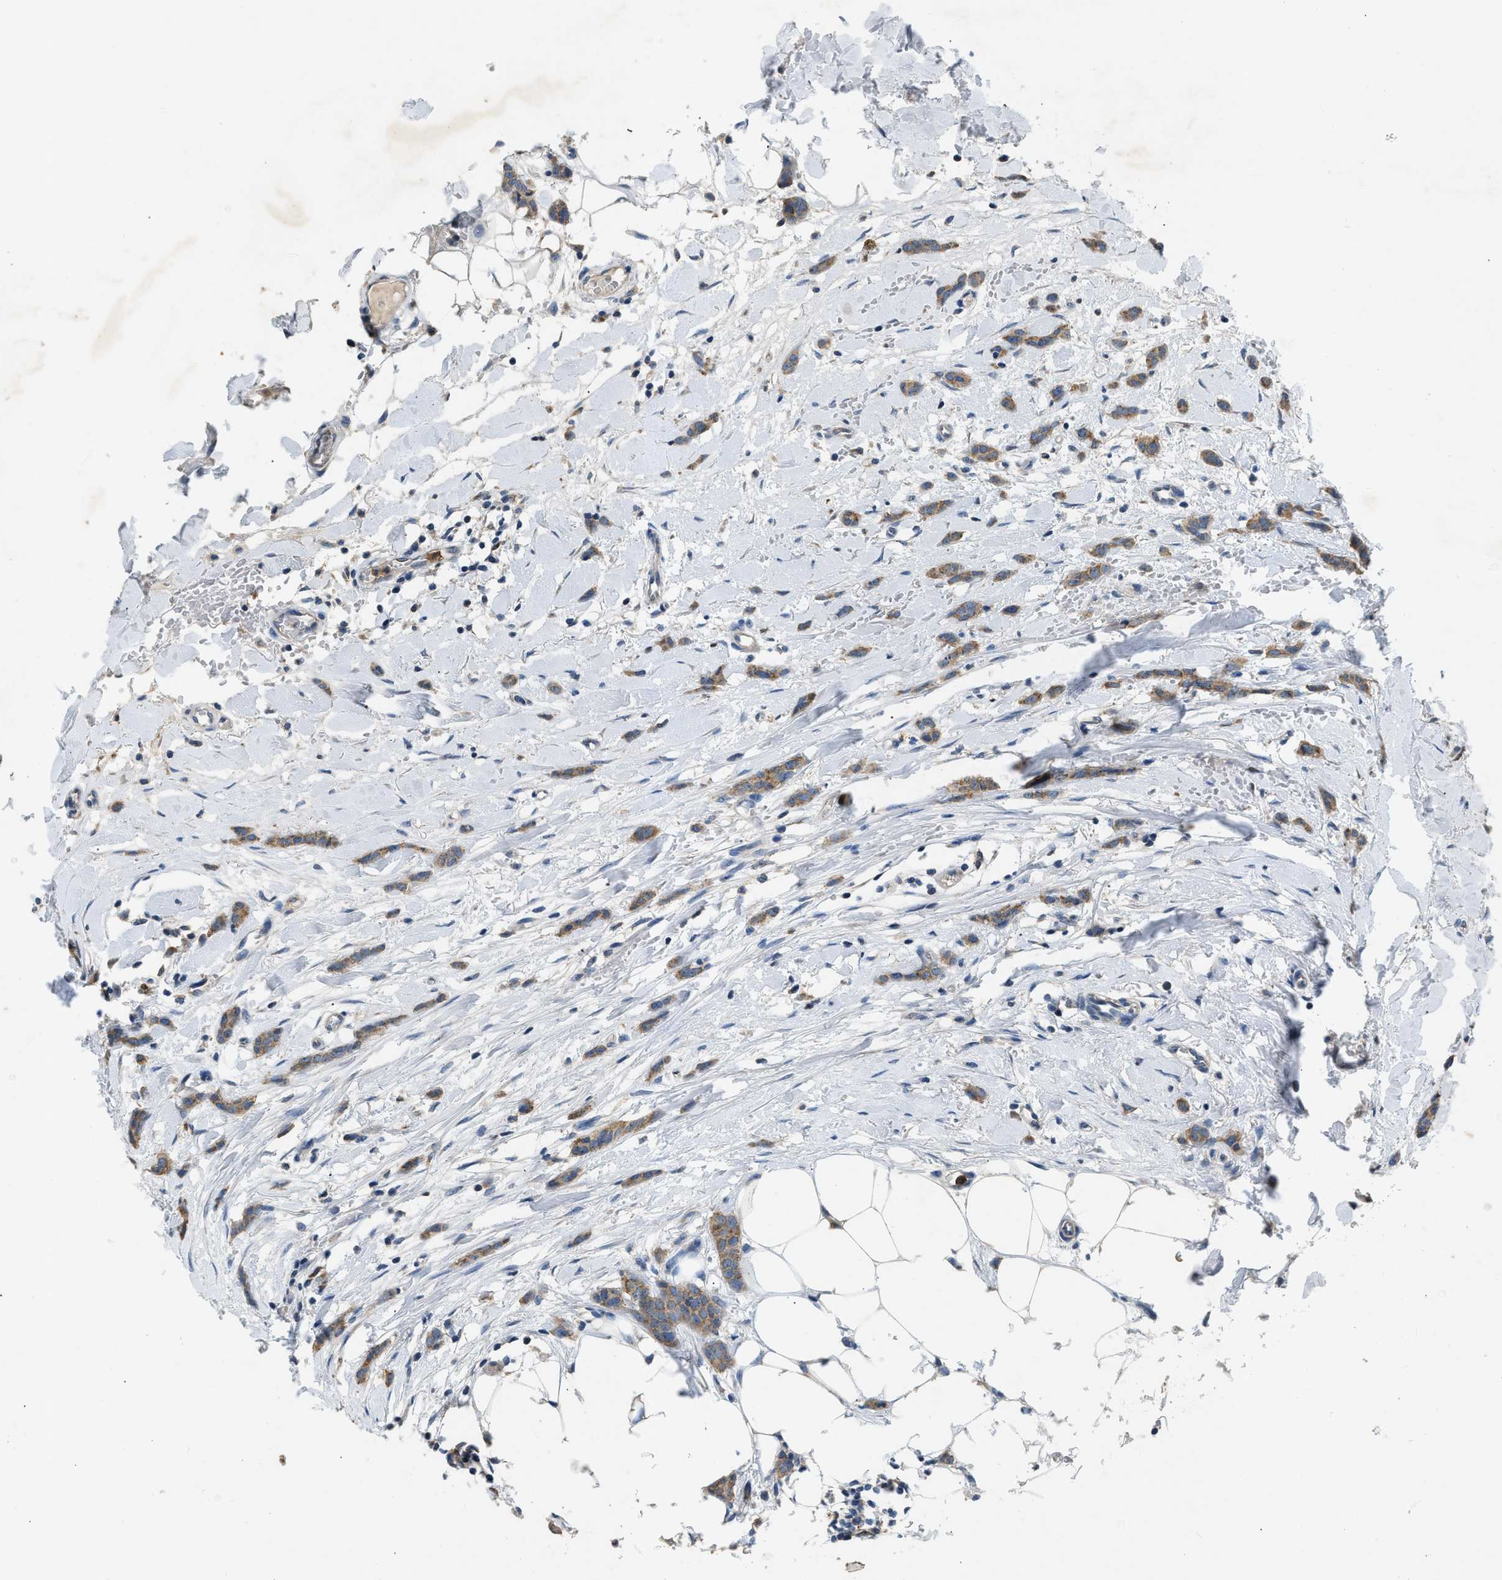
{"staining": {"intensity": "weak", "quantity": ">75%", "location": "cytoplasmic/membranous"}, "tissue": "breast cancer", "cell_type": "Tumor cells", "image_type": "cancer", "snomed": [{"axis": "morphology", "description": "Lobular carcinoma"}, {"axis": "topography", "description": "Skin"}, {"axis": "topography", "description": "Breast"}], "caption": "Protein expression analysis of lobular carcinoma (breast) demonstrates weak cytoplasmic/membranous positivity in about >75% of tumor cells.", "gene": "TOMM34", "patient": {"sex": "female", "age": 46}}